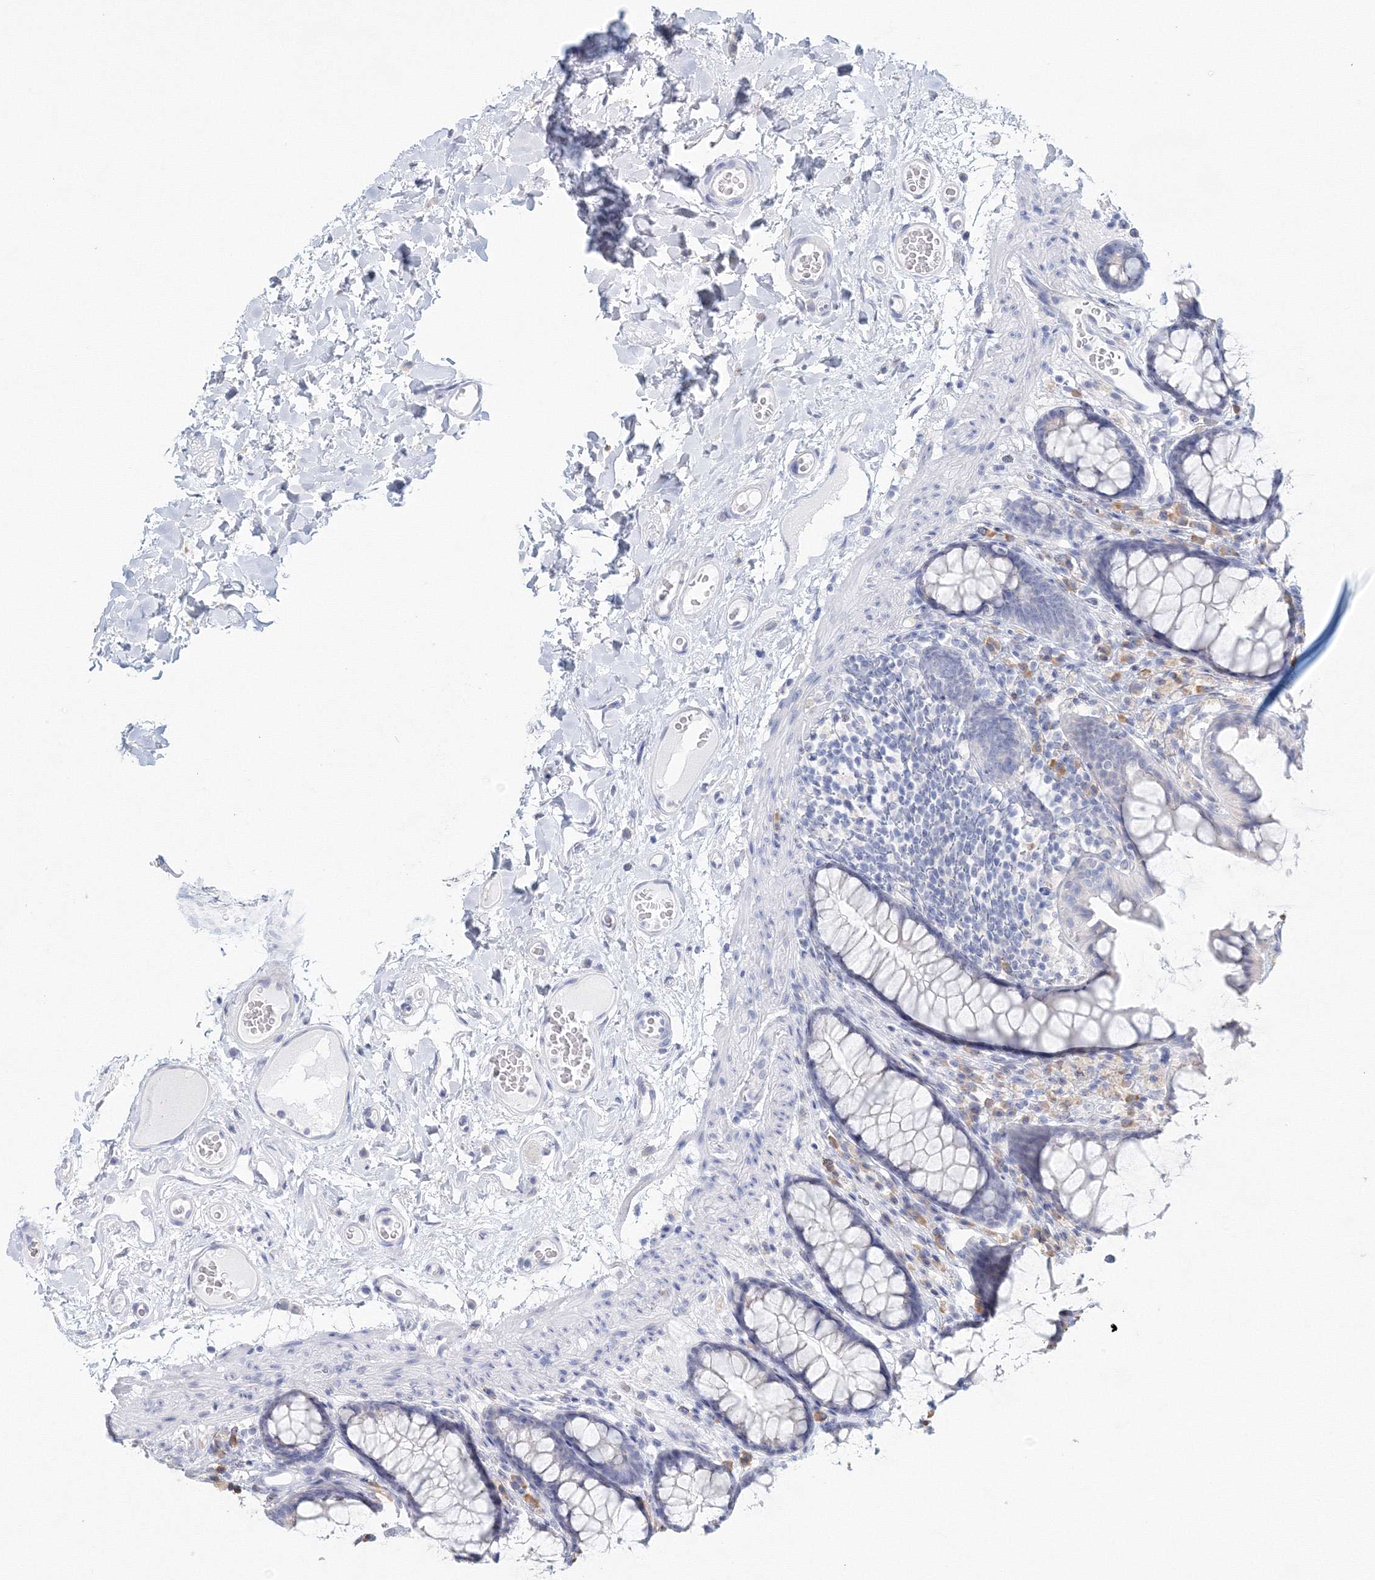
{"staining": {"intensity": "negative", "quantity": "none", "location": "none"}, "tissue": "colon", "cell_type": "Endothelial cells", "image_type": "normal", "snomed": [{"axis": "morphology", "description": "Normal tissue, NOS"}, {"axis": "topography", "description": "Colon"}], "caption": "IHC photomicrograph of benign colon: human colon stained with DAB (3,3'-diaminobenzidine) displays no significant protein expression in endothelial cells.", "gene": "VSIG1", "patient": {"sex": "female", "age": 55}}